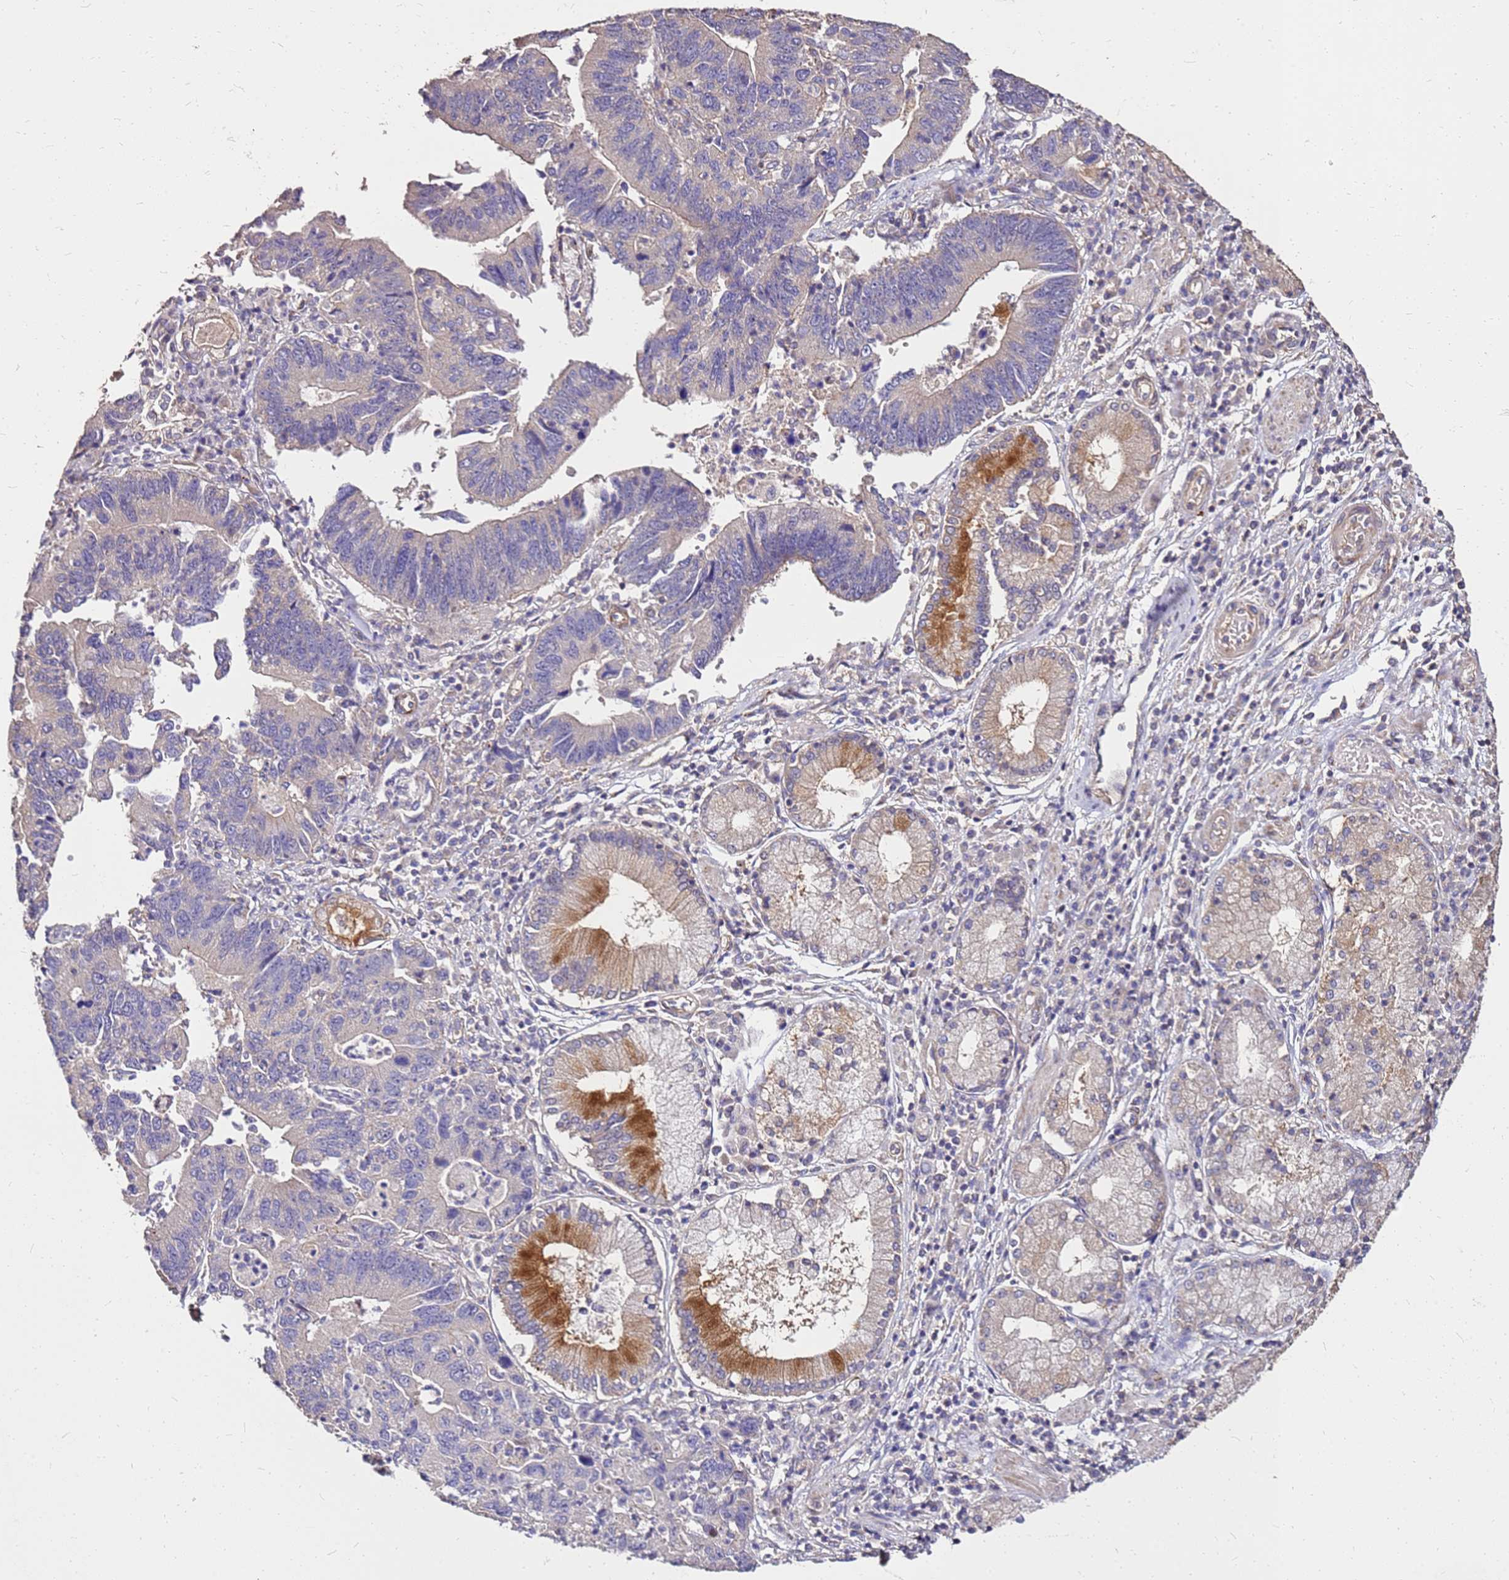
{"staining": {"intensity": "negative", "quantity": "none", "location": "none"}, "tissue": "stomach cancer", "cell_type": "Tumor cells", "image_type": "cancer", "snomed": [{"axis": "morphology", "description": "Adenocarcinoma, NOS"}, {"axis": "topography", "description": "Stomach"}], "caption": "Tumor cells are negative for brown protein staining in stomach adenocarcinoma.", "gene": "EXD3", "patient": {"sex": "male", "age": 59}}